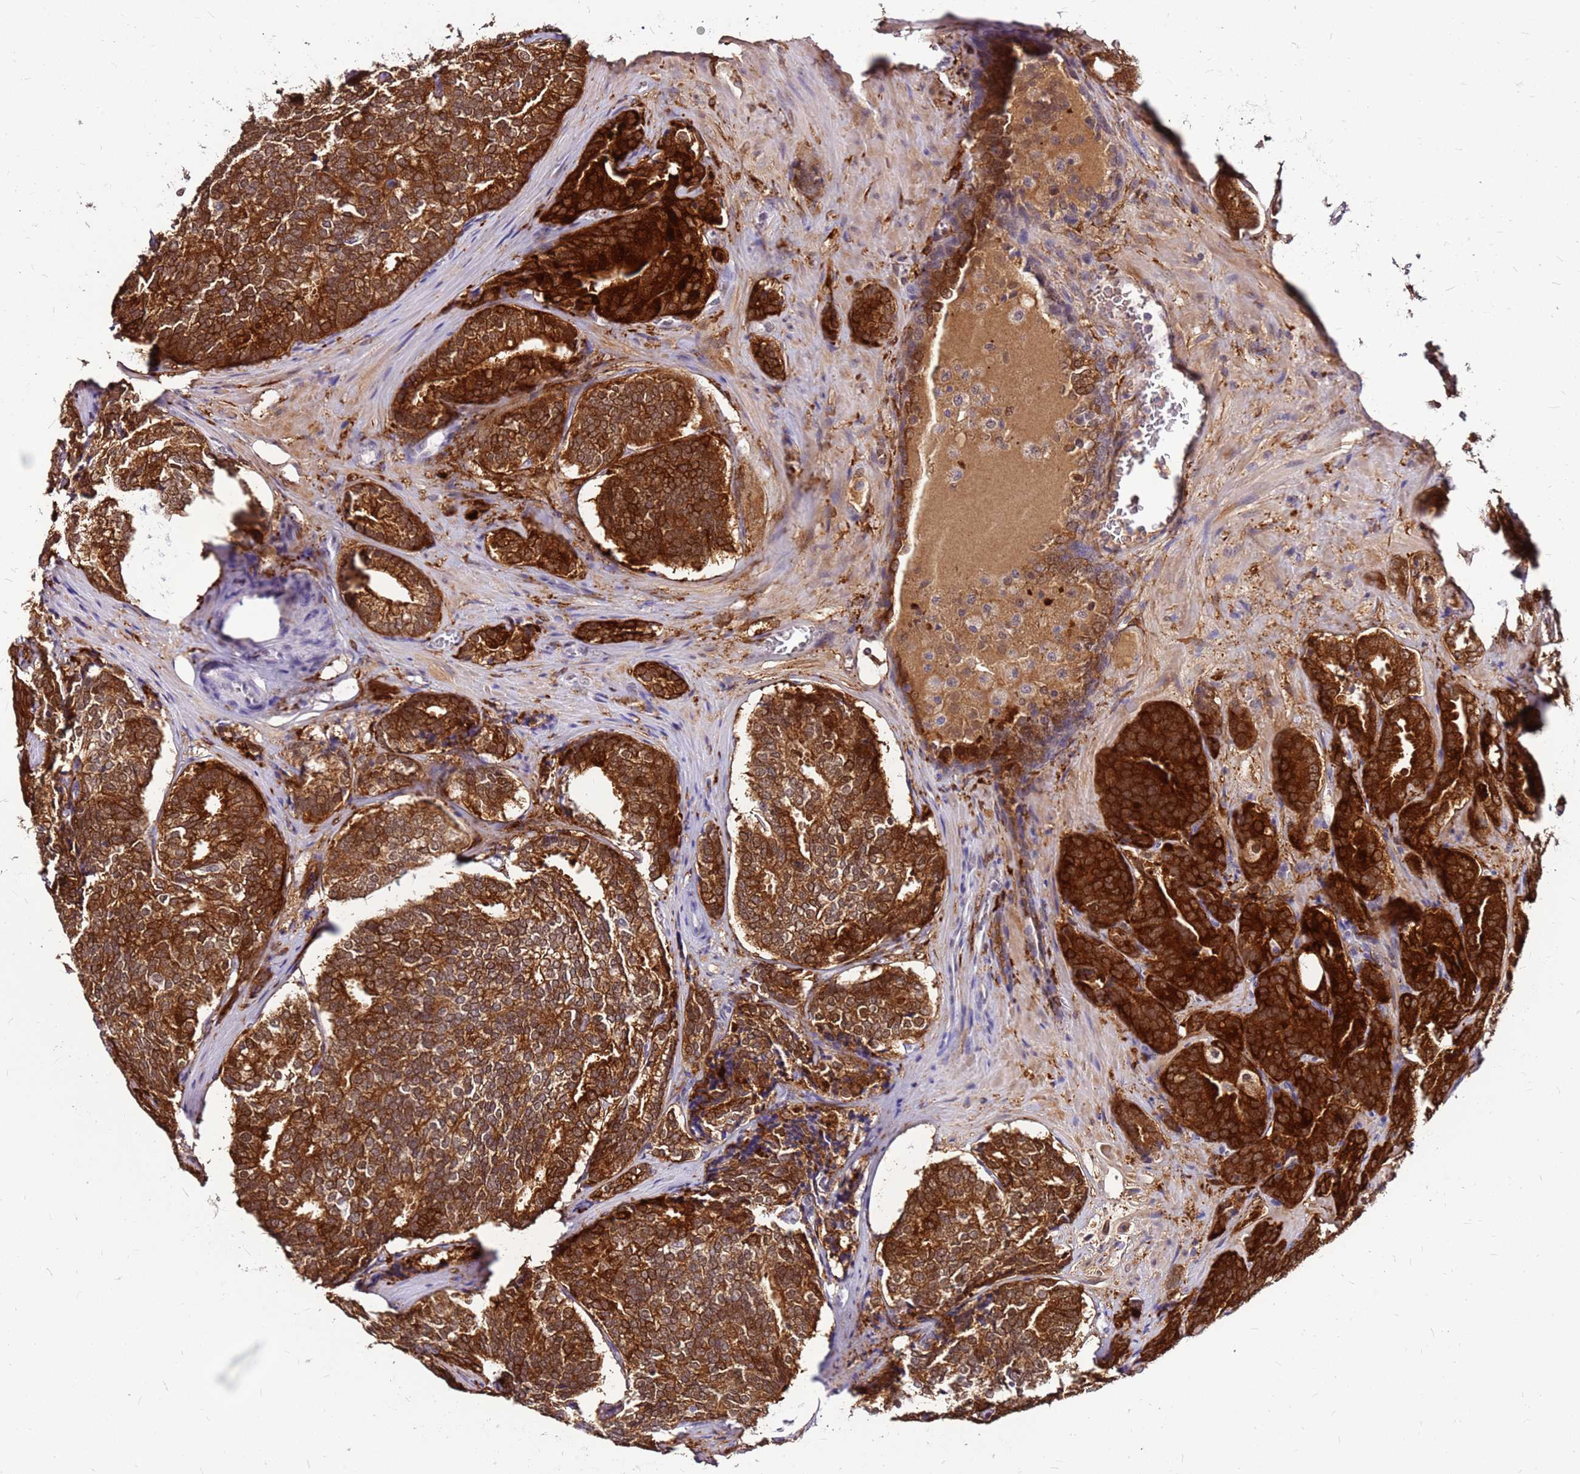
{"staining": {"intensity": "strong", "quantity": ">75%", "location": "cytoplasmic/membranous"}, "tissue": "prostate cancer", "cell_type": "Tumor cells", "image_type": "cancer", "snomed": [{"axis": "morphology", "description": "Adenocarcinoma, High grade"}, {"axis": "topography", "description": "Prostate"}], "caption": "Strong cytoplasmic/membranous protein staining is identified in about >75% of tumor cells in prostate cancer (adenocarcinoma (high-grade)). (Stains: DAB in brown, nuclei in blue, Microscopy: brightfield microscopy at high magnification).", "gene": "ALDH1A3", "patient": {"sex": "male", "age": 63}}